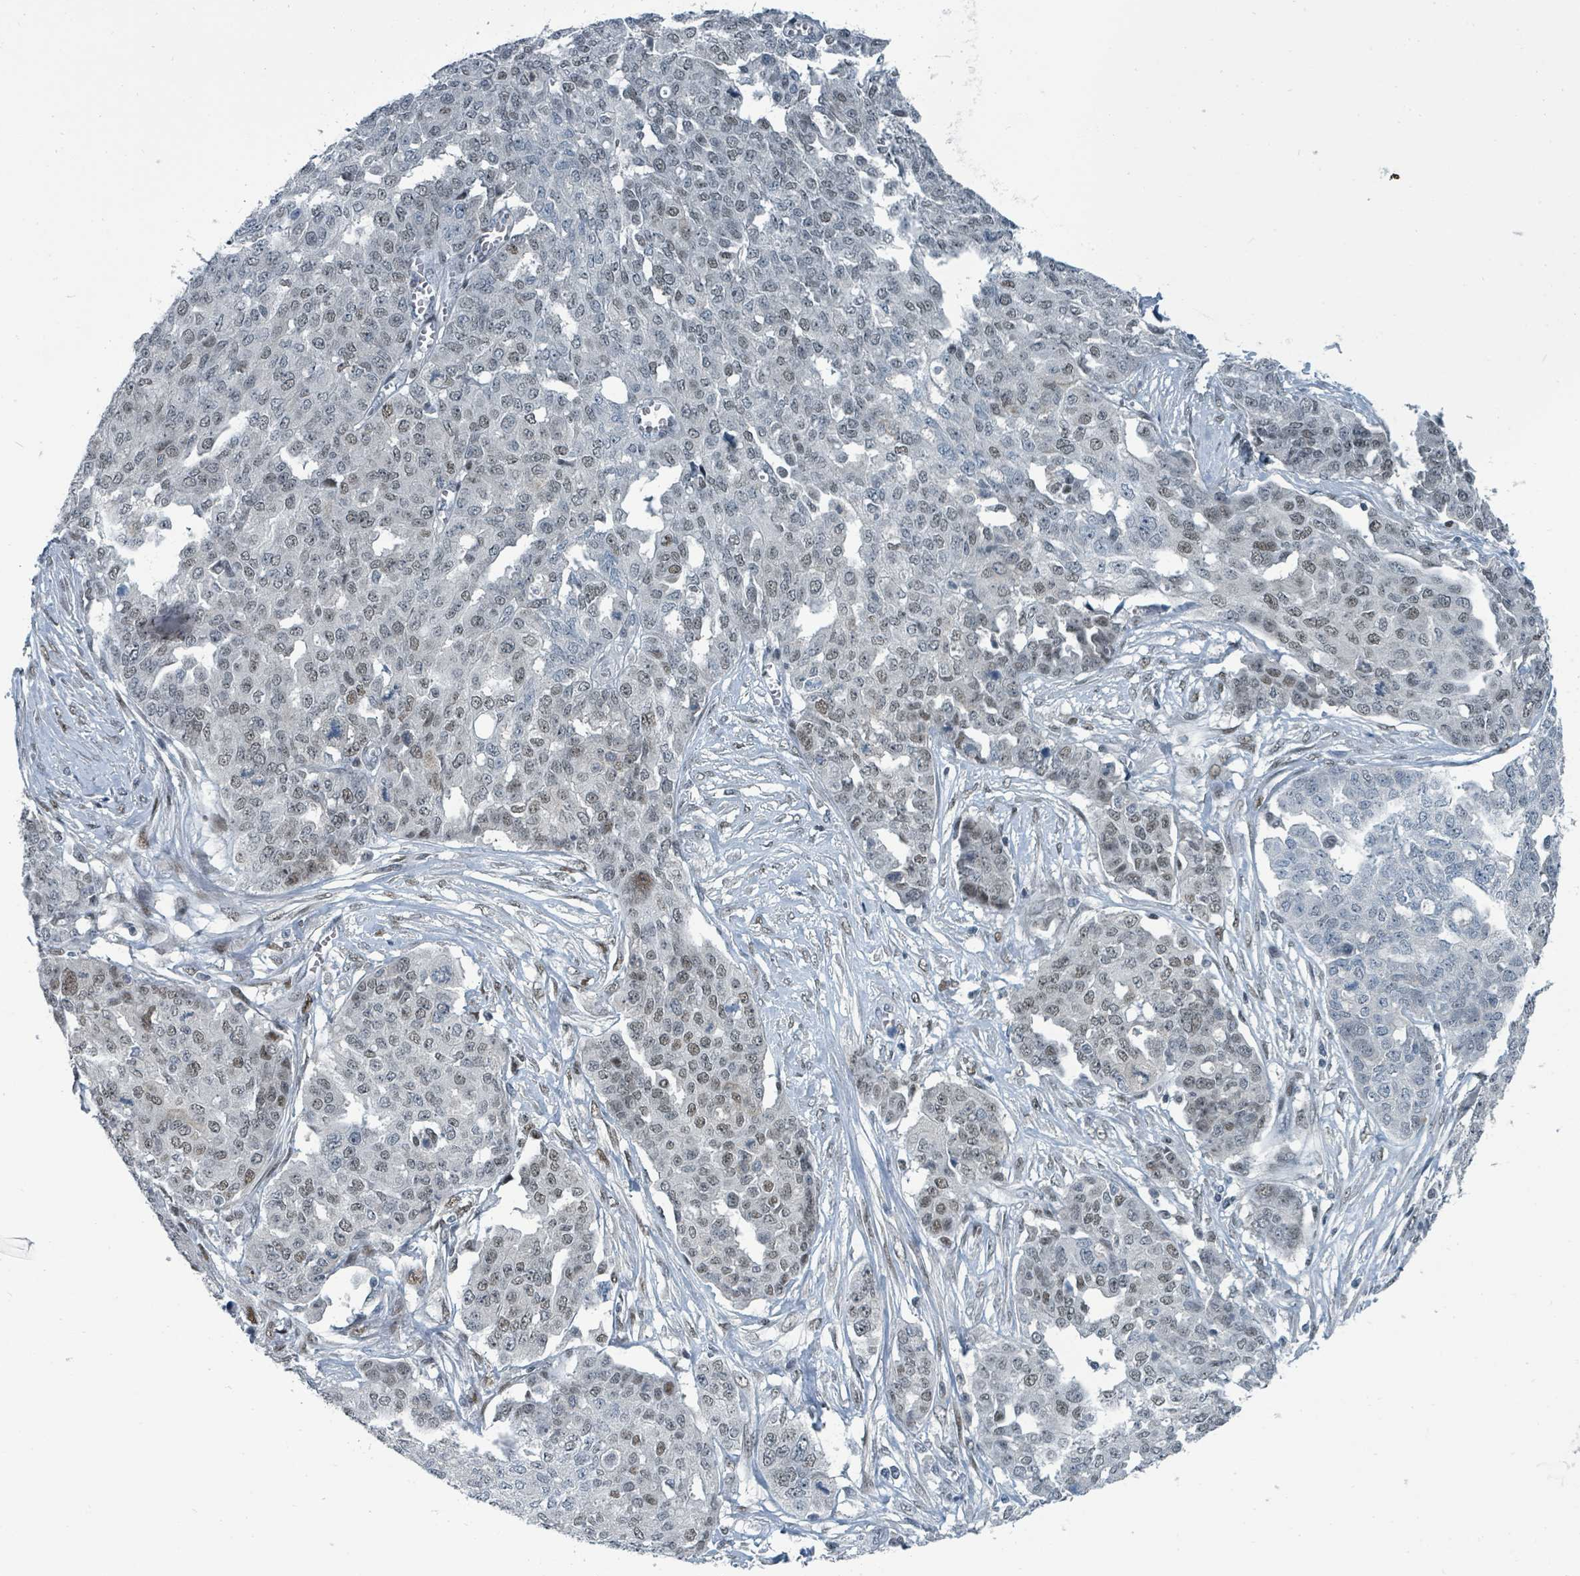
{"staining": {"intensity": "weak", "quantity": "25%-75%", "location": "nuclear"}, "tissue": "ovarian cancer", "cell_type": "Tumor cells", "image_type": "cancer", "snomed": [{"axis": "morphology", "description": "Cystadenocarcinoma, serous, NOS"}, {"axis": "topography", "description": "Soft tissue"}, {"axis": "topography", "description": "Ovary"}], "caption": "Approximately 25%-75% of tumor cells in human ovarian cancer (serous cystadenocarcinoma) demonstrate weak nuclear protein positivity as visualized by brown immunohistochemical staining.", "gene": "UCK1", "patient": {"sex": "female", "age": 57}}